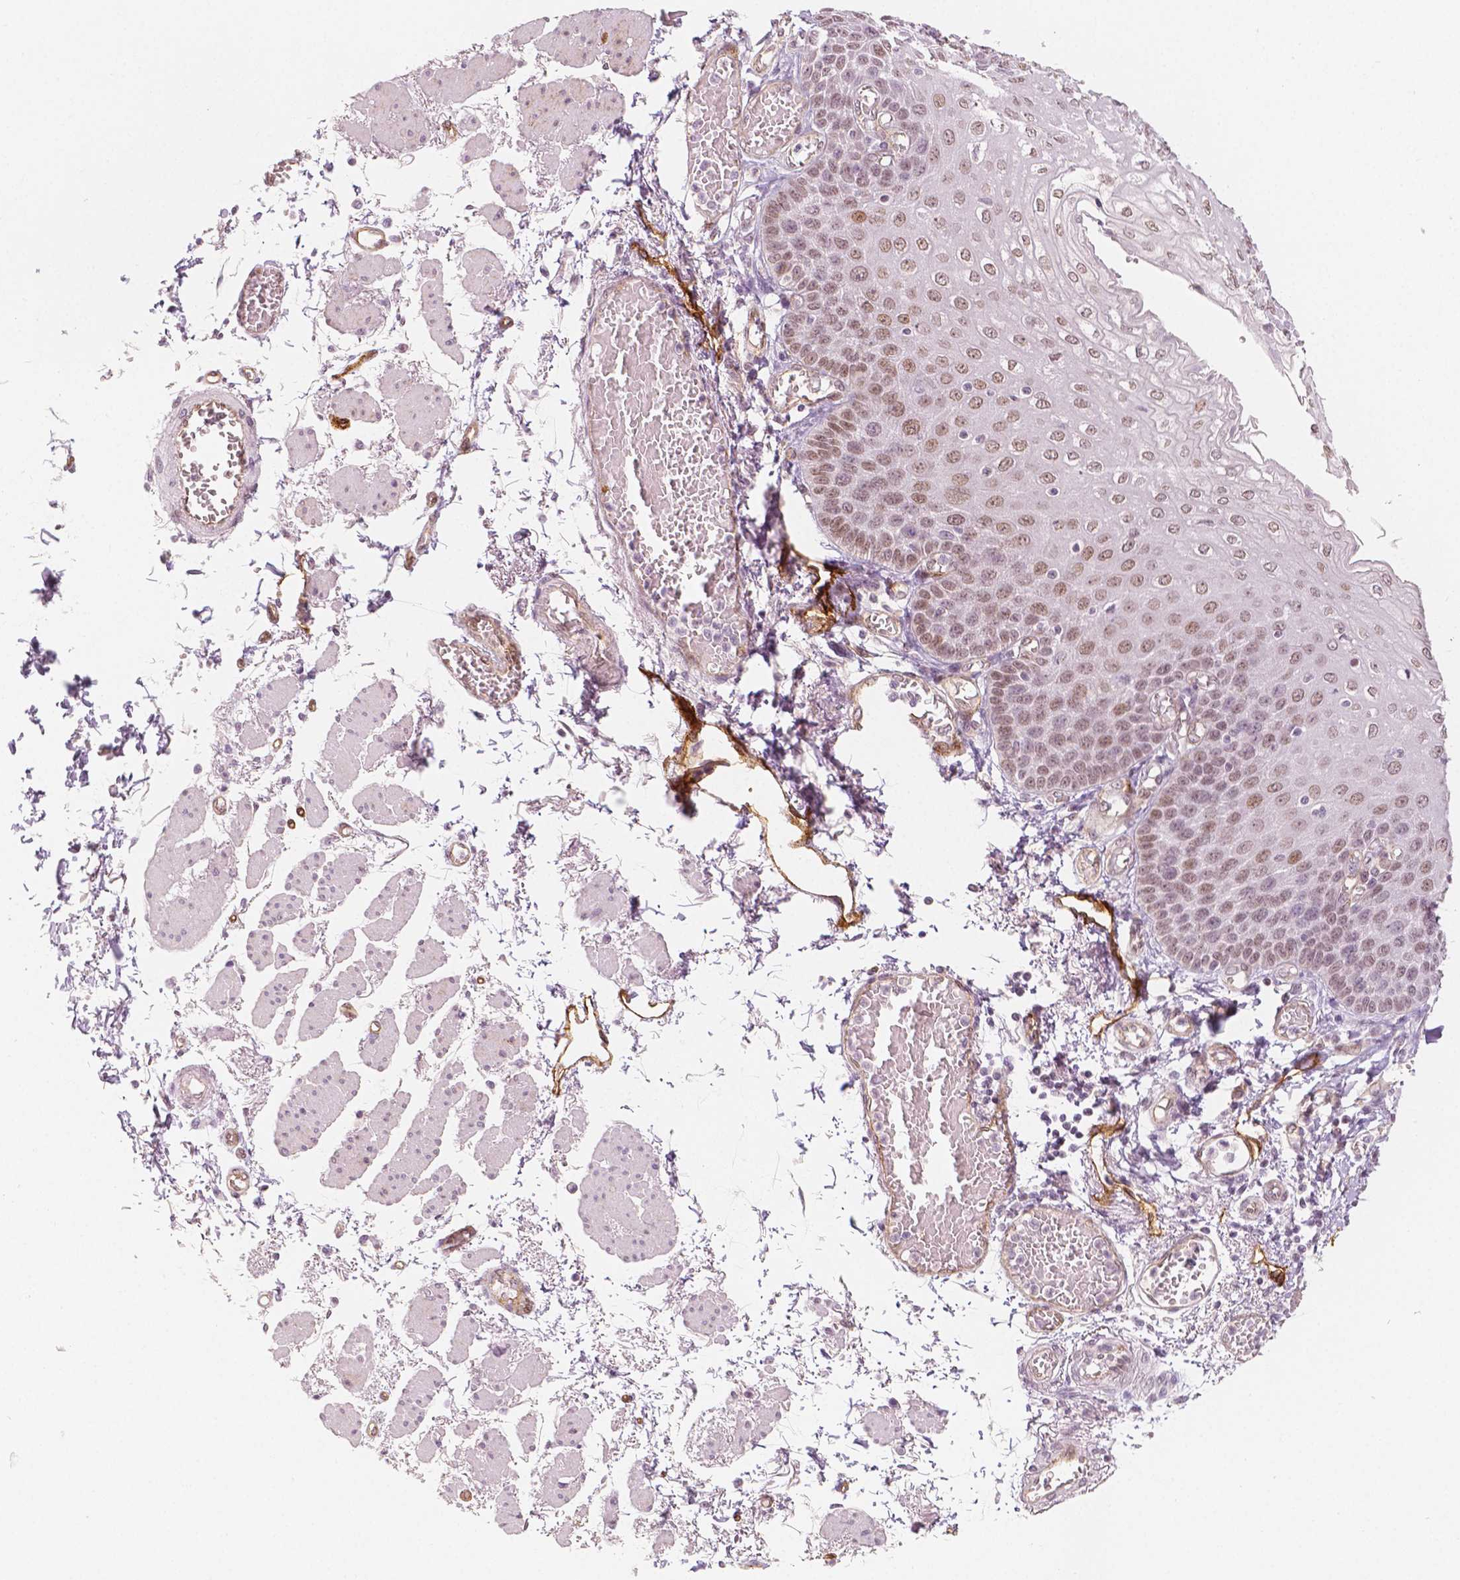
{"staining": {"intensity": "moderate", "quantity": ">75%", "location": "nuclear"}, "tissue": "esophagus", "cell_type": "Squamous epithelial cells", "image_type": "normal", "snomed": [{"axis": "morphology", "description": "Normal tissue, NOS"}, {"axis": "morphology", "description": "Adenocarcinoma, NOS"}, {"axis": "topography", "description": "Esophagus"}], "caption": "The photomicrograph shows staining of unremarkable esophagus, revealing moderate nuclear protein expression (brown color) within squamous epithelial cells. The staining was performed using DAB (3,3'-diaminobenzidine), with brown indicating positive protein expression. Nuclei are stained blue with hematoxylin.", "gene": "KDM5B", "patient": {"sex": "male", "age": 81}}